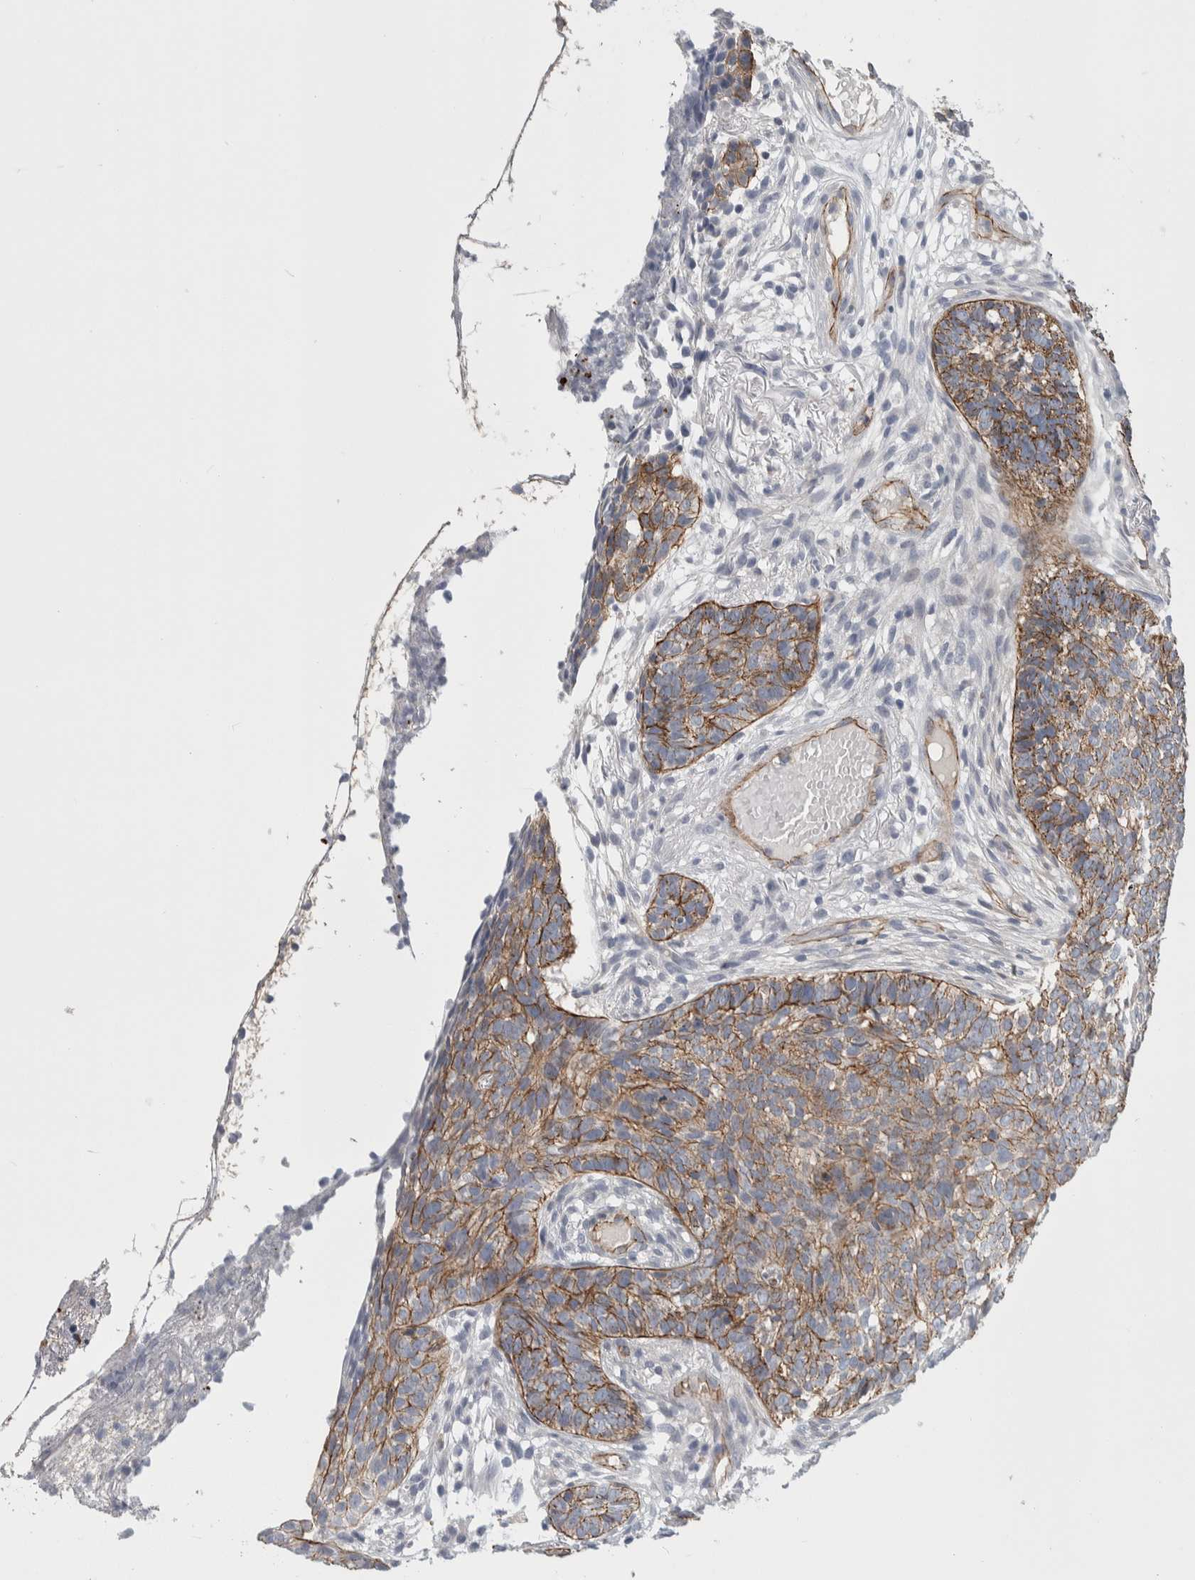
{"staining": {"intensity": "moderate", "quantity": ">75%", "location": "cytoplasmic/membranous"}, "tissue": "skin cancer", "cell_type": "Tumor cells", "image_type": "cancer", "snomed": [{"axis": "morphology", "description": "Basal cell carcinoma"}, {"axis": "topography", "description": "Skin"}], "caption": "Approximately >75% of tumor cells in human skin cancer (basal cell carcinoma) reveal moderate cytoplasmic/membranous protein expression as visualized by brown immunohistochemical staining.", "gene": "ZNF862", "patient": {"sex": "male", "age": 85}}